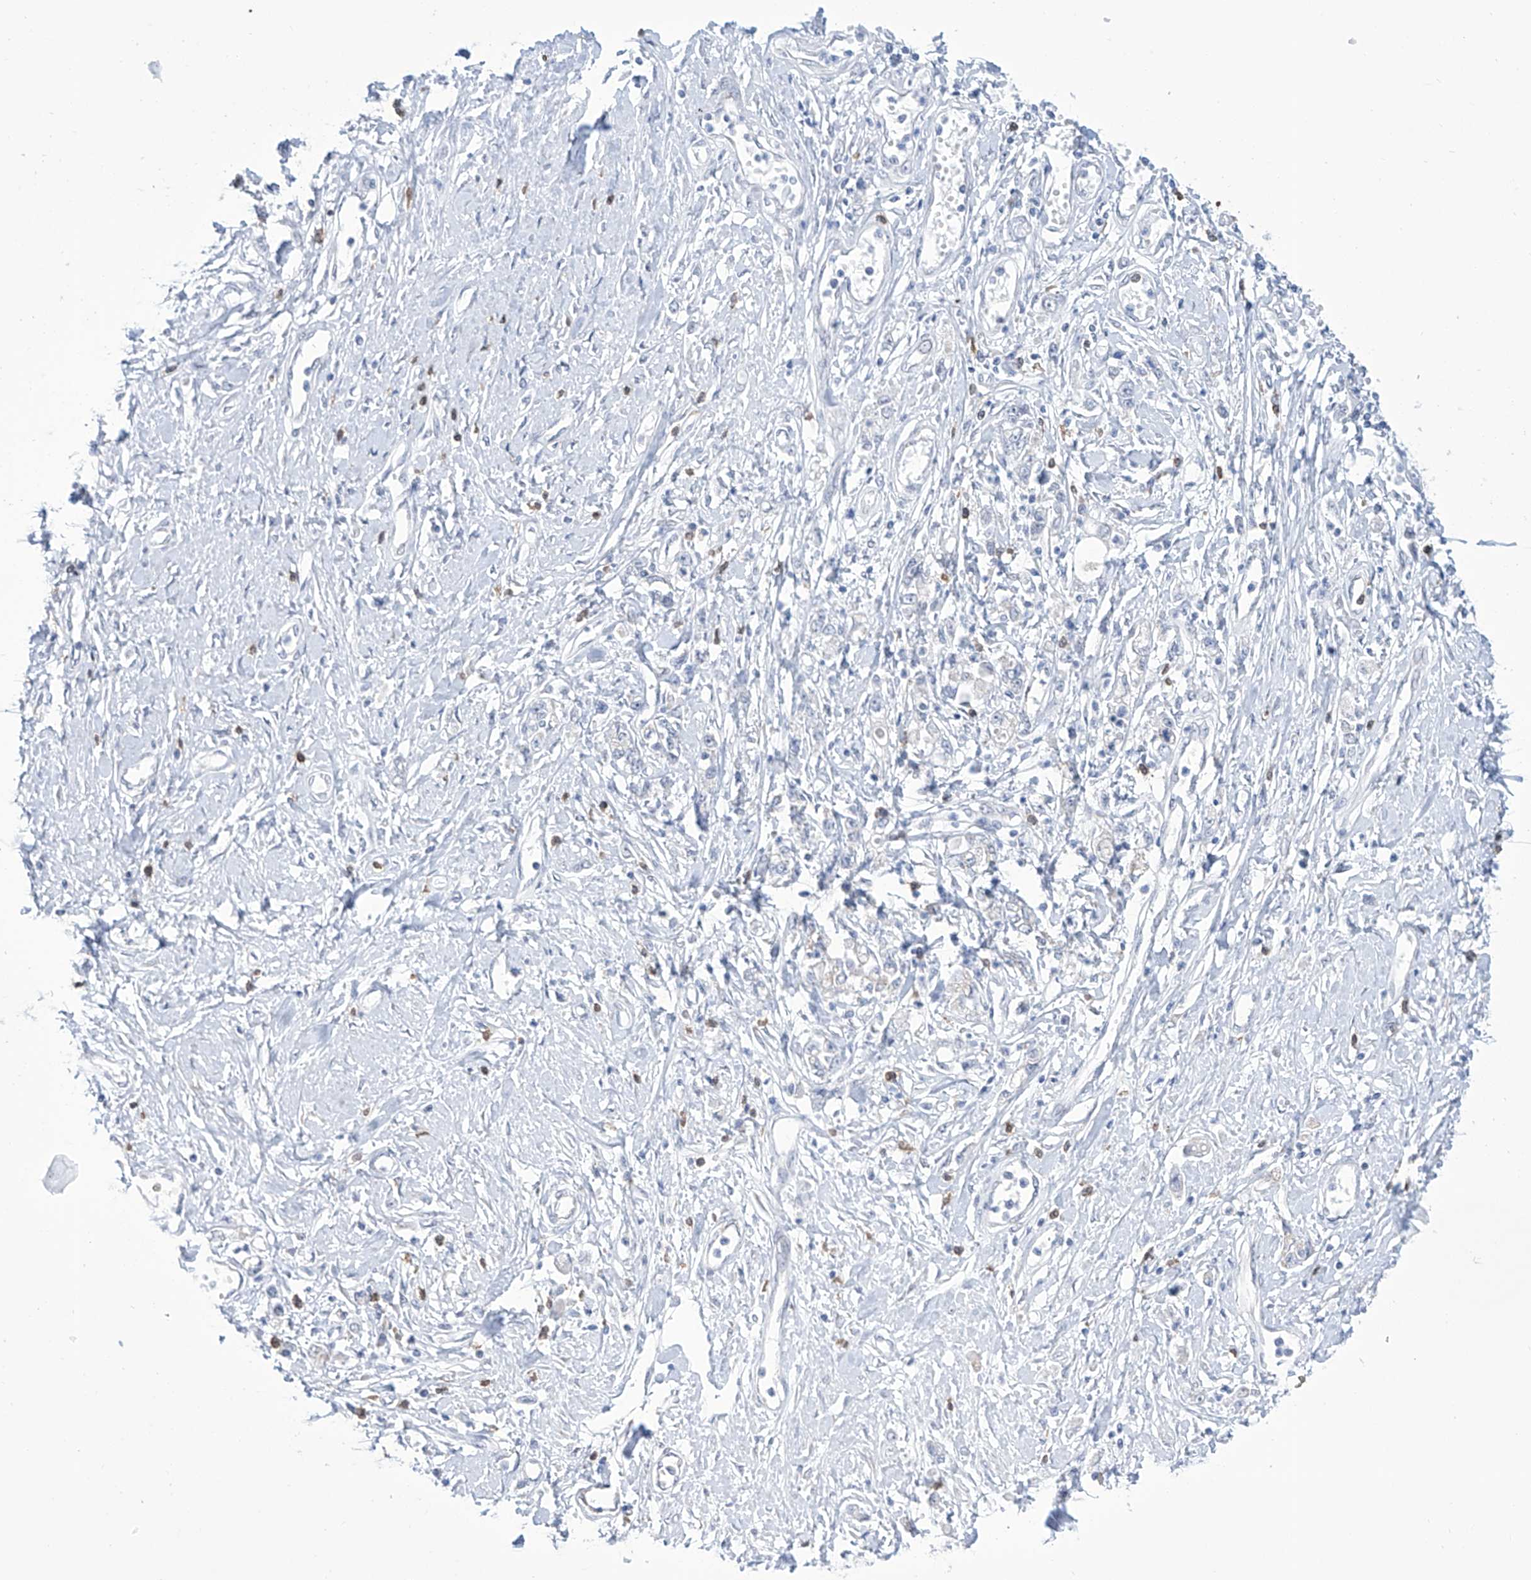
{"staining": {"intensity": "negative", "quantity": "none", "location": "none"}, "tissue": "stomach cancer", "cell_type": "Tumor cells", "image_type": "cancer", "snomed": [{"axis": "morphology", "description": "Adenocarcinoma, NOS"}, {"axis": "topography", "description": "Stomach"}], "caption": "This is an IHC micrograph of human stomach cancer. There is no expression in tumor cells.", "gene": "ALDH6A1", "patient": {"sex": "female", "age": 76}}